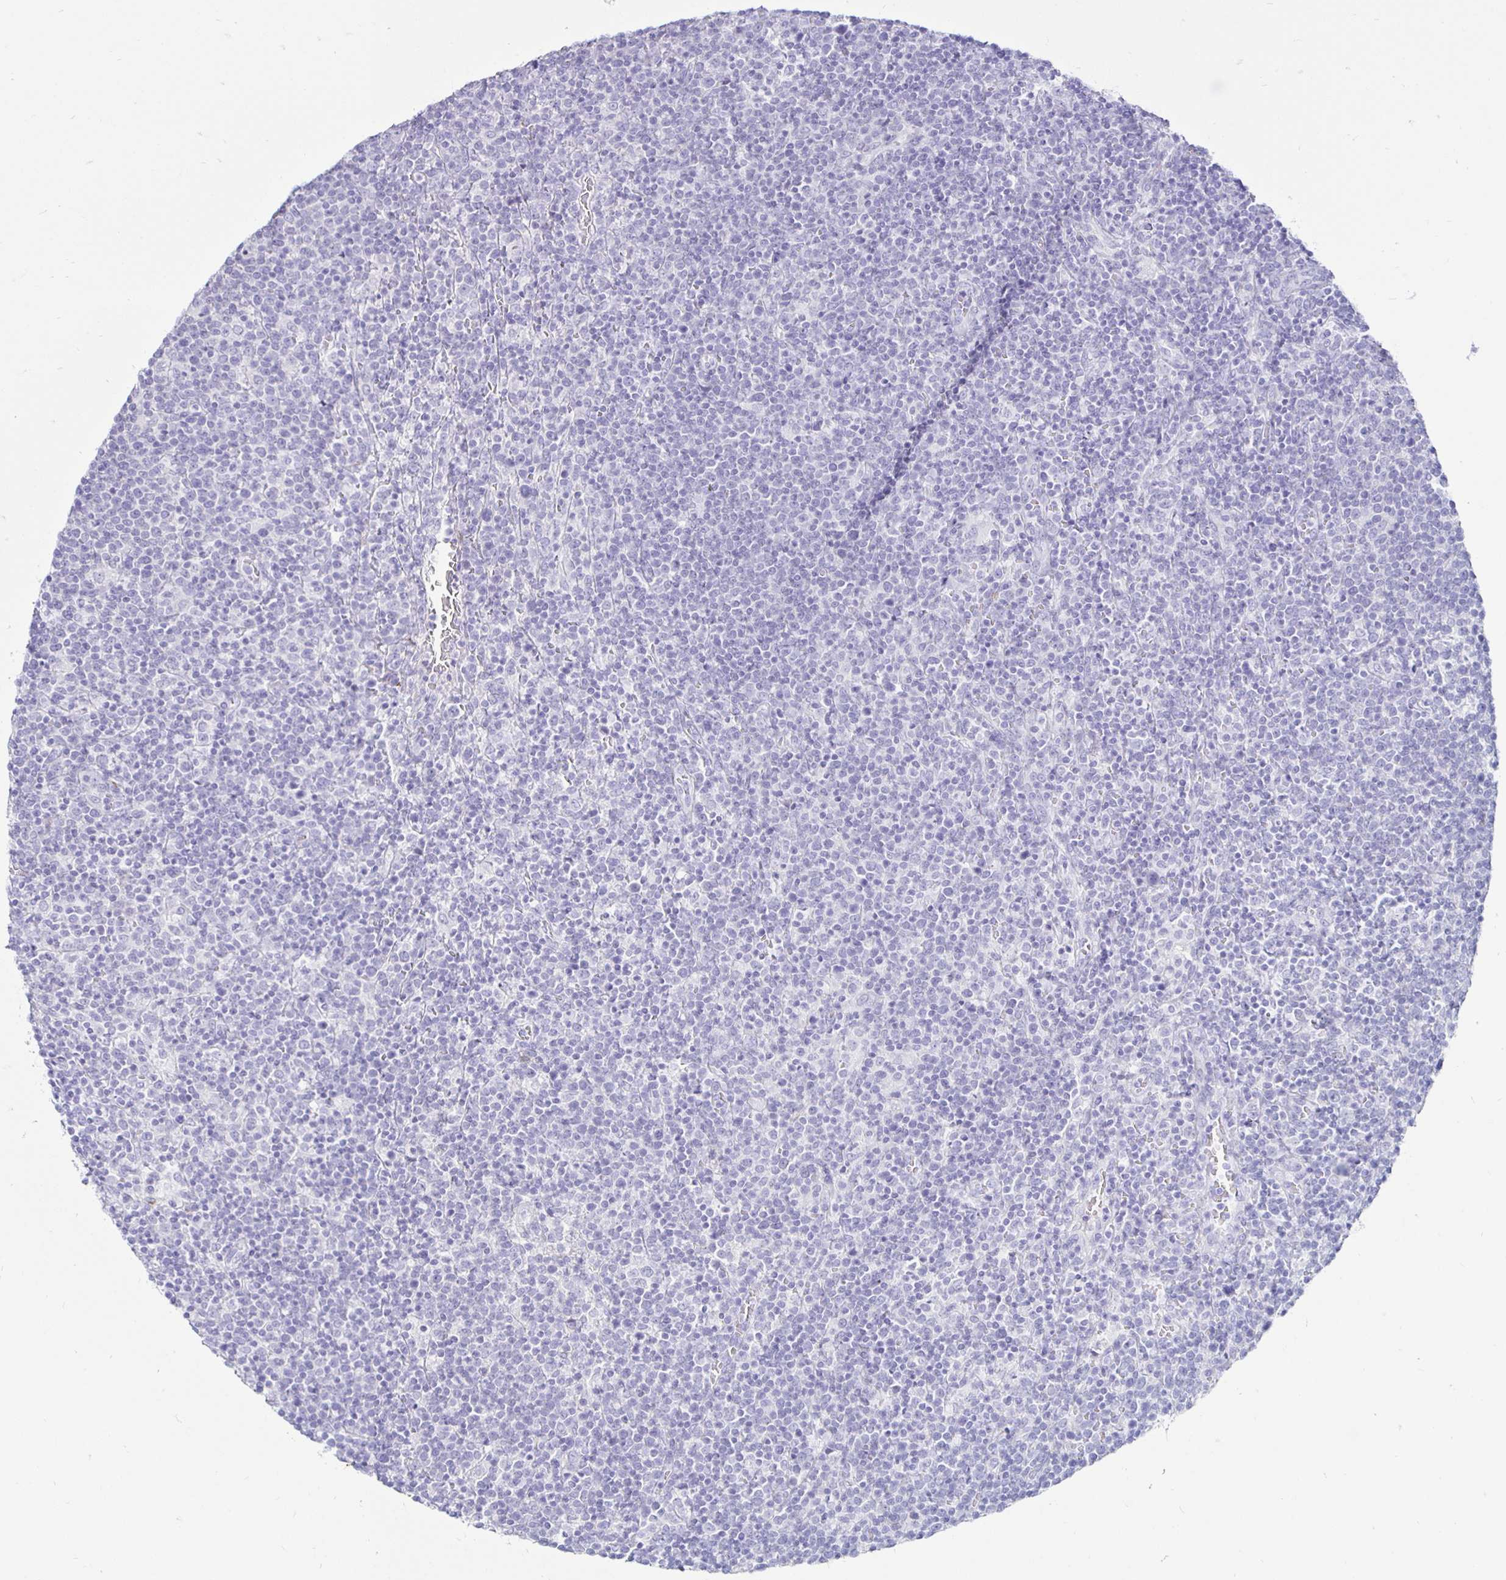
{"staining": {"intensity": "negative", "quantity": "none", "location": "none"}, "tissue": "lymphoma", "cell_type": "Tumor cells", "image_type": "cancer", "snomed": [{"axis": "morphology", "description": "Malignant lymphoma, non-Hodgkin's type, High grade"}, {"axis": "topography", "description": "Lymph node"}], "caption": "Protein analysis of high-grade malignant lymphoma, non-Hodgkin's type demonstrates no significant staining in tumor cells.", "gene": "TIMP1", "patient": {"sex": "male", "age": 61}}